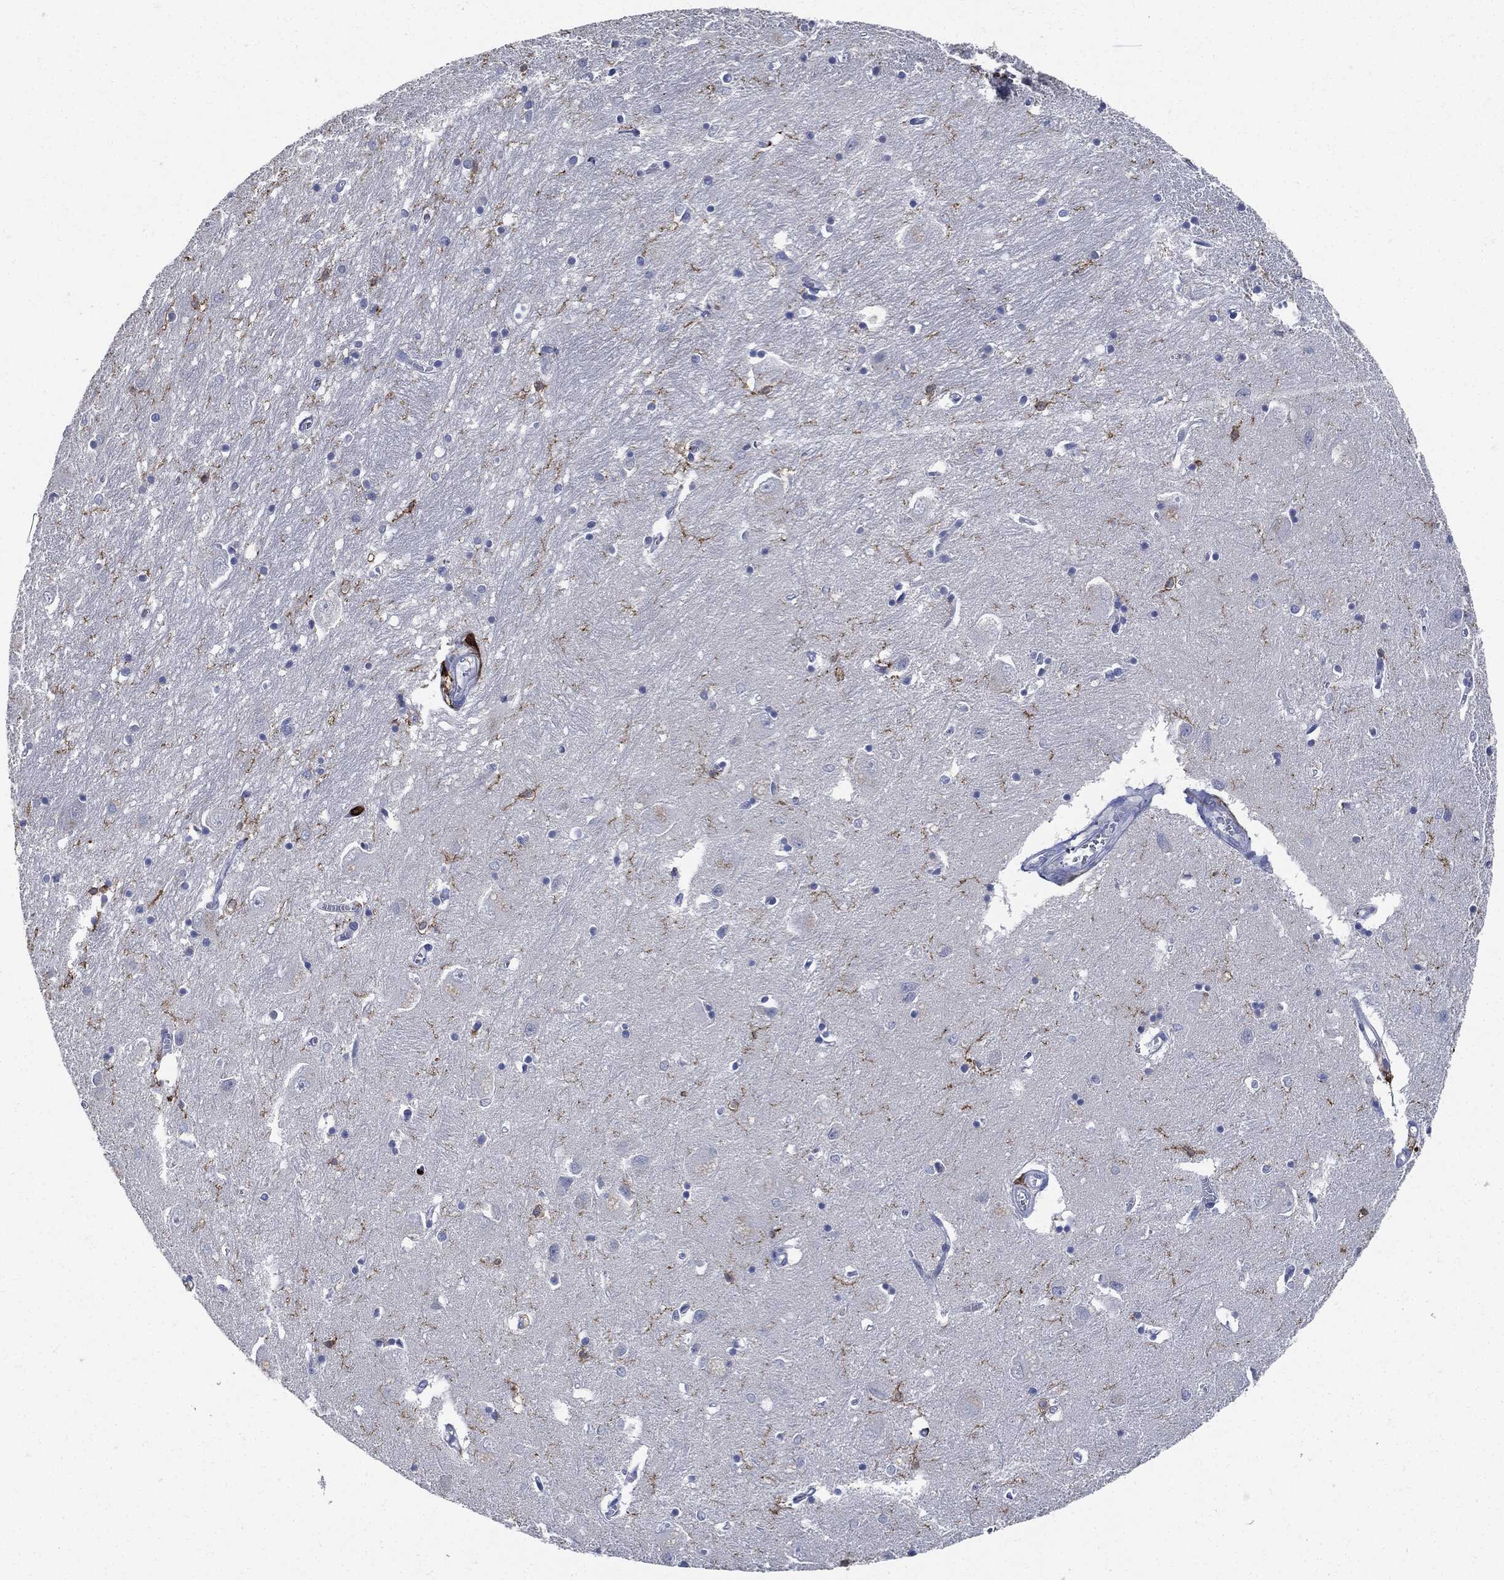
{"staining": {"intensity": "moderate", "quantity": "<25%", "location": "cytoplasmic/membranous"}, "tissue": "caudate", "cell_type": "Glial cells", "image_type": "normal", "snomed": [{"axis": "morphology", "description": "Normal tissue, NOS"}, {"axis": "topography", "description": "Lateral ventricle wall"}], "caption": "Immunohistochemistry (IHC) of normal caudate exhibits low levels of moderate cytoplasmic/membranous expression in about <25% of glial cells. (Brightfield microscopy of DAB IHC at high magnification).", "gene": "PTPRC", "patient": {"sex": "male", "age": 54}}